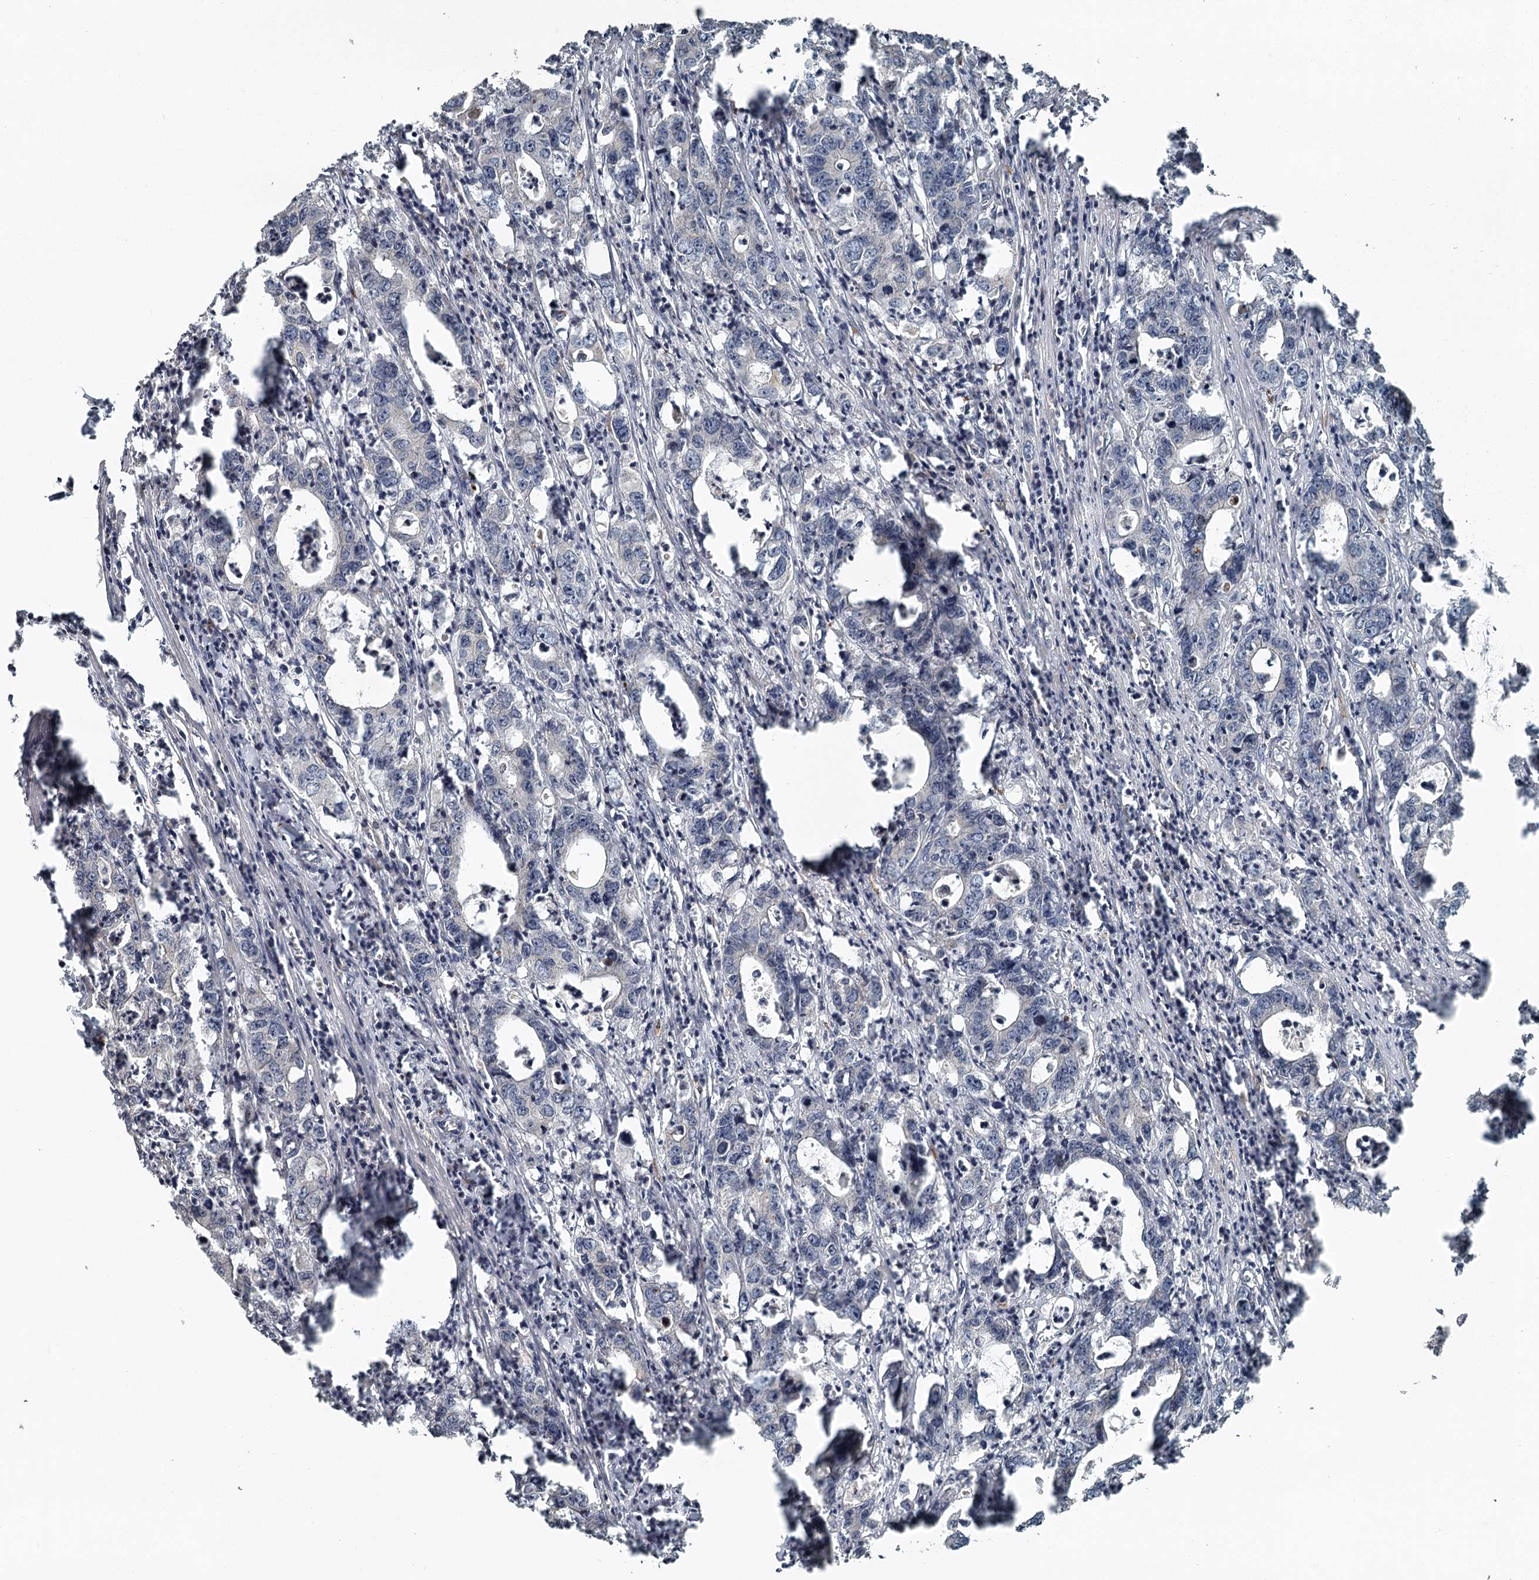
{"staining": {"intensity": "negative", "quantity": "none", "location": "none"}, "tissue": "colorectal cancer", "cell_type": "Tumor cells", "image_type": "cancer", "snomed": [{"axis": "morphology", "description": "Adenocarcinoma, NOS"}, {"axis": "topography", "description": "Colon"}], "caption": "This is an IHC histopathology image of colorectal cancer (adenocarcinoma). There is no positivity in tumor cells.", "gene": "RASSF8", "patient": {"sex": "female", "age": 75}}